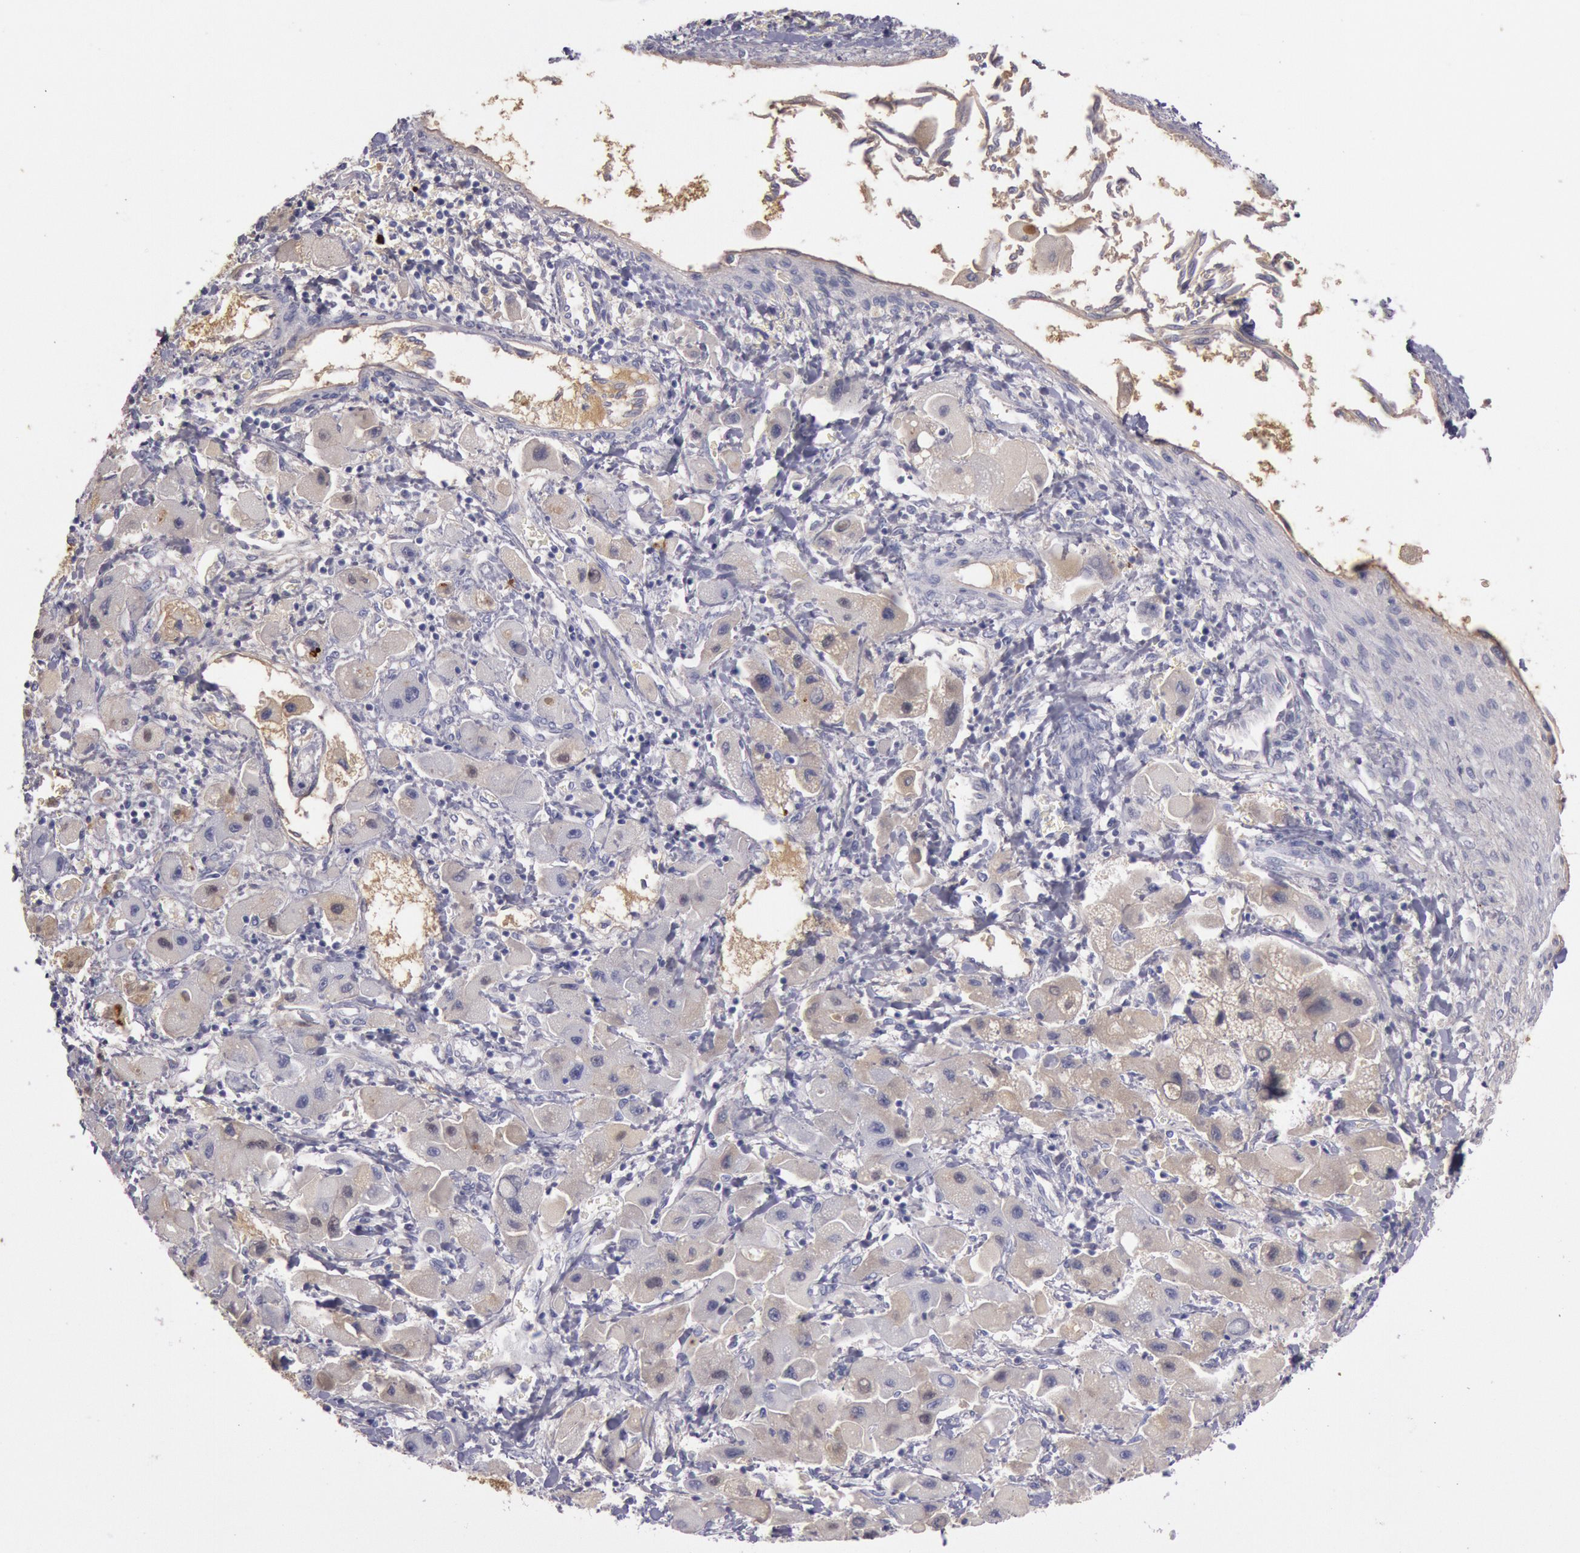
{"staining": {"intensity": "weak", "quantity": ">75%", "location": "cytoplasmic/membranous"}, "tissue": "liver cancer", "cell_type": "Tumor cells", "image_type": "cancer", "snomed": [{"axis": "morphology", "description": "Carcinoma, Hepatocellular, NOS"}, {"axis": "topography", "description": "Liver"}], "caption": "IHC image of neoplastic tissue: human liver cancer (hepatocellular carcinoma) stained using IHC exhibits low levels of weak protein expression localized specifically in the cytoplasmic/membranous of tumor cells, appearing as a cytoplasmic/membranous brown color.", "gene": "IGHA1", "patient": {"sex": "male", "age": 24}}